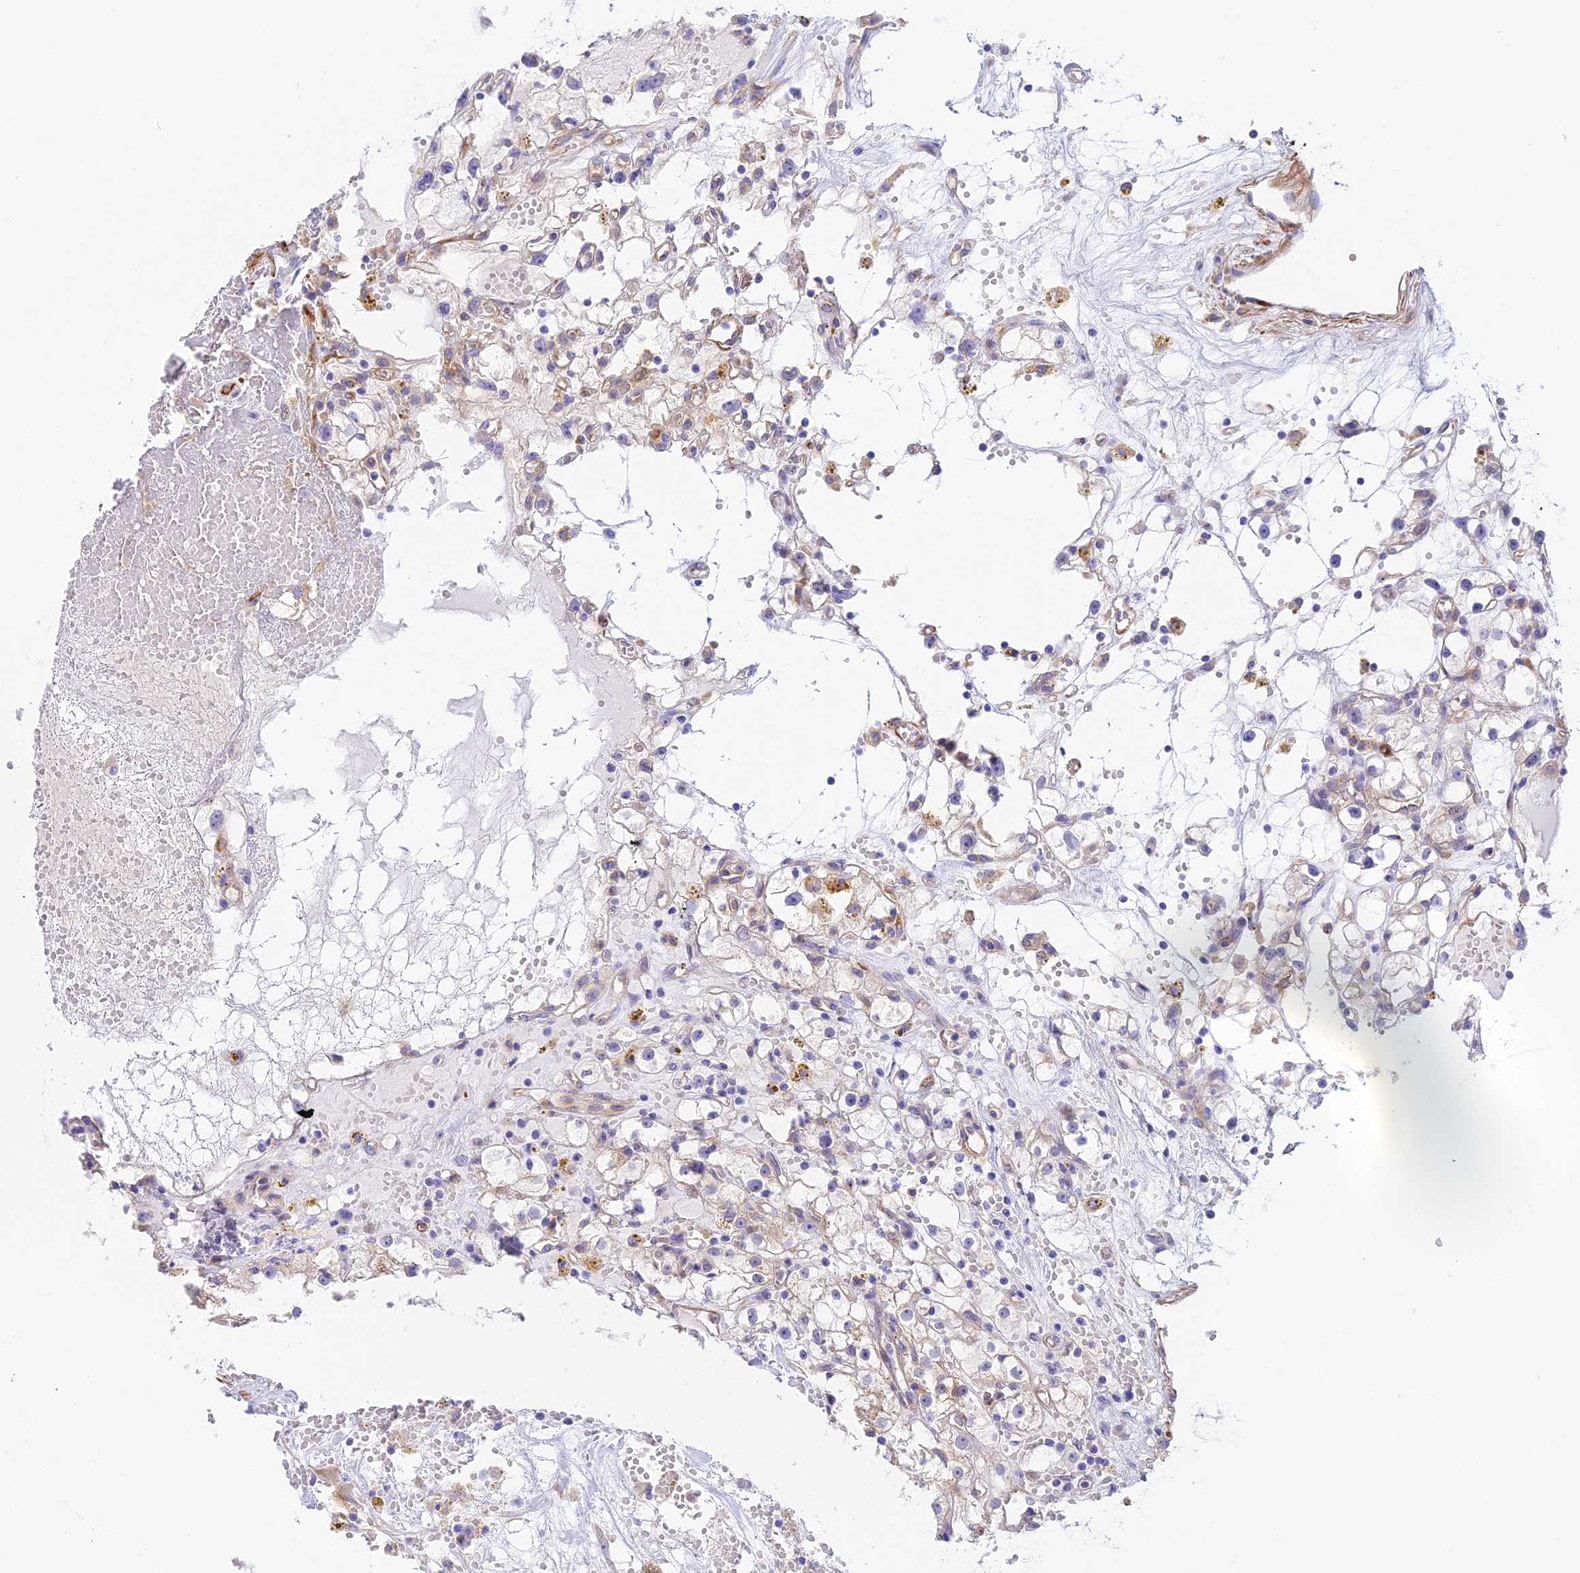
{"staining": {"intensity": "negative", "quantity": "none", "location": "none"}, "tissue": "renal cancer", "cell_type": "Tumor cells", "image_type": "cancer", "snomed": [{"axis": "morphology", "description": "Adenocarcinoma, NOS"}, {"axis": "topography", "description": "Kidney"}], "caption": "The image shows no significant expression in tumor cells of renal cancer.", "gene": "HOMER3", "patient": {"sex": "male", "age": 56}}